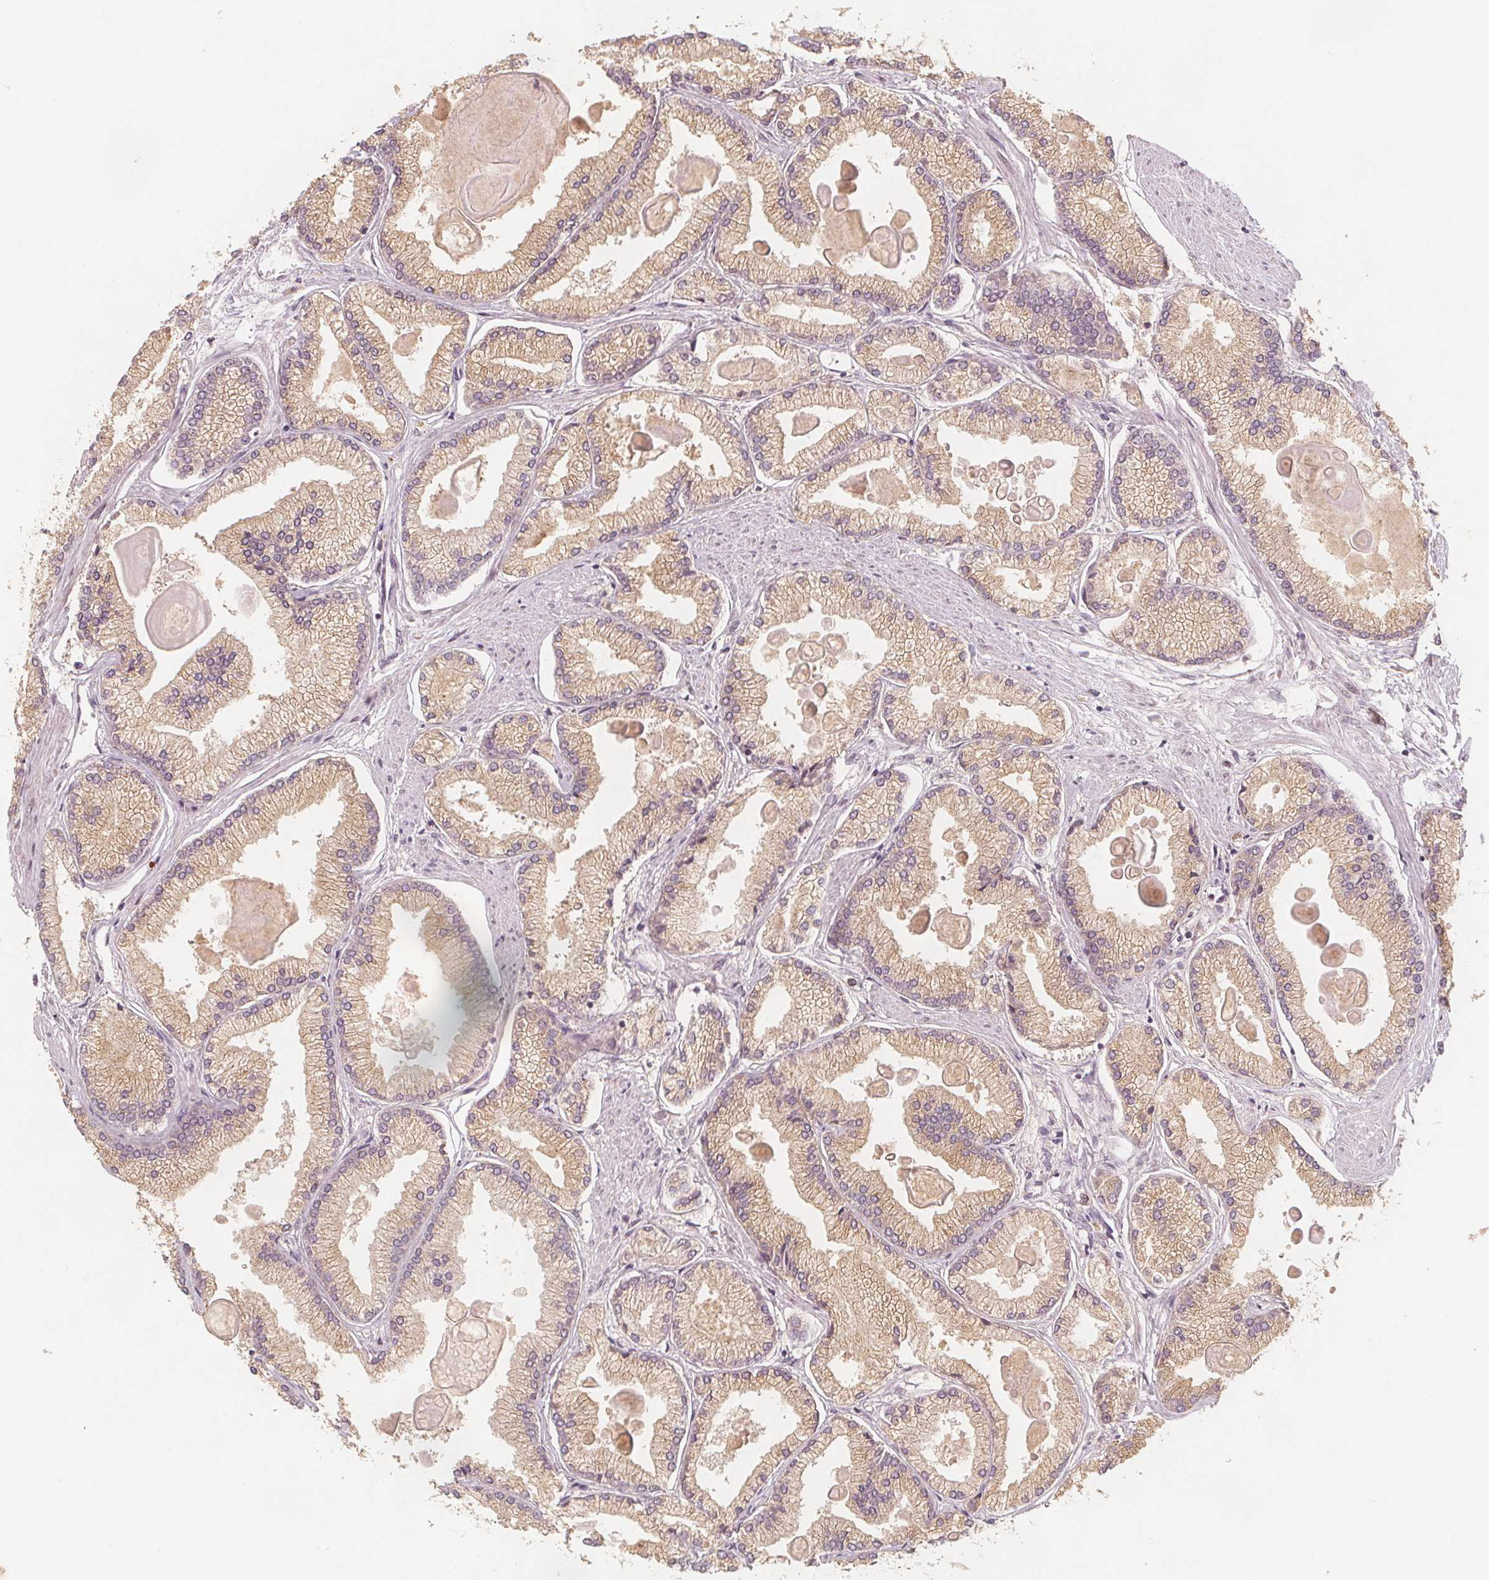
{"staining": {"intensity": "weak", "quantity": ">75%", "location": "cytoplasmic/membranous"}, "tissue": "prostate cancer", "cell_type": "Tumor cells", "image_type": "cancer", "snomed": [{"axis": "morphology", "description": "Adenocarcinoma, High grade"}, {"axis": "topography", "description": "Prostate"}], "caption": "This is an image of immunohistochemistry (IHC) staining of prostate cancer, which shows weak expression in the cytoplasmic/membranous of tumor cells.", "gene": "NCSTN", "patient": {"sex": "male", "age": 68}}